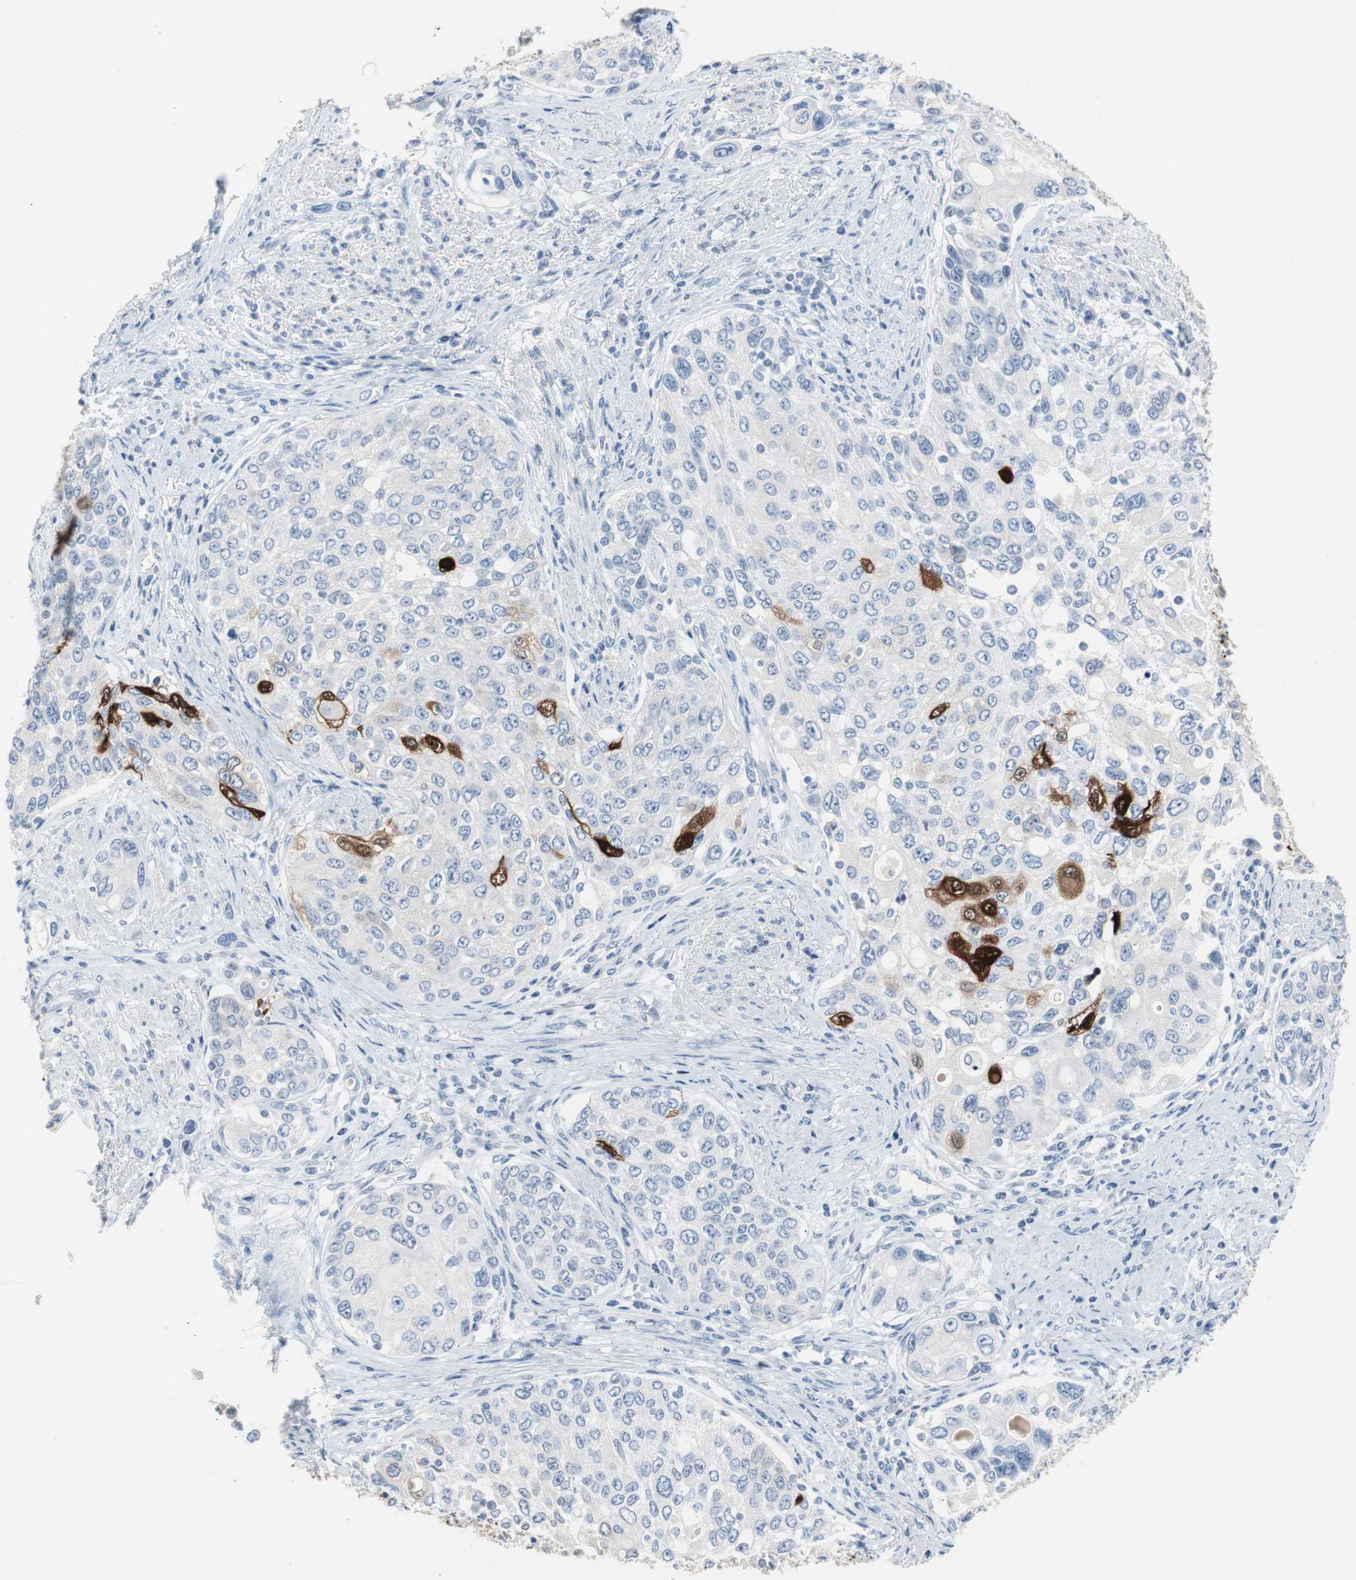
{"staining": {"intensity": "strong", "quantity": "<25%", "location": "cytoplasmic/membranous,nuclear"}, "tissue": "urothelial cancer", "cell_type": "Tumor cells", "image_type": "cancer", "snomed": [{"axis": "morphology", "description": "Urothelial carcinoma, High grade"}, {"axis": "topography", "description": "Urinary bladder"}], "caption": "High-magnification brightfield microscopy of high-grade urothelial carcinoma stained with DAB (3,3'-diaminobenzidine) (brown) and counterstained with hematoxylin (blue). tumor cells exhibit strong cytoplasmic/membranous and nuclear expression is identified in approximately<25% of cells.", "gene": "S100A7", "patient": {"sex": "female", "age": 56}}